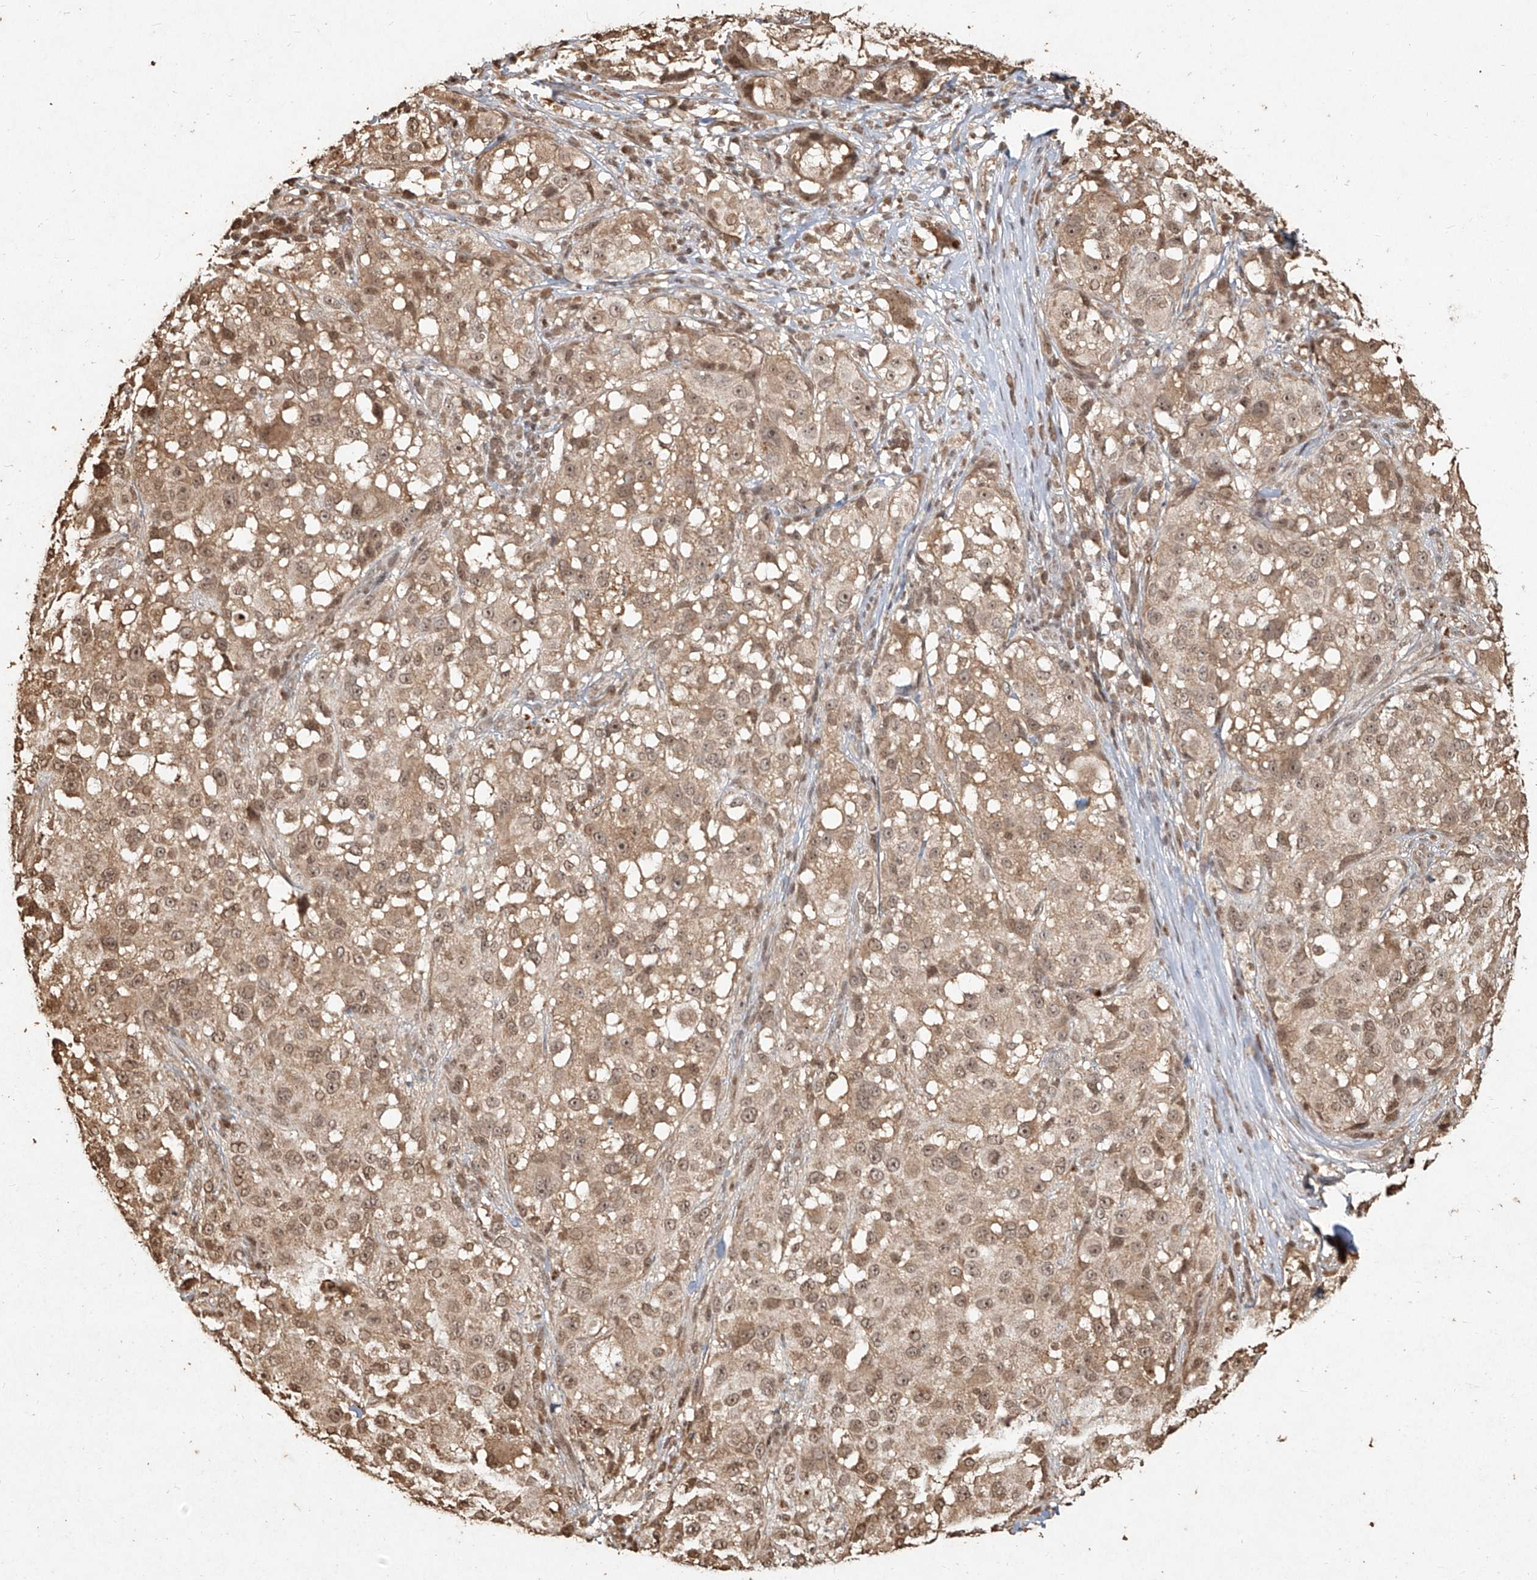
{"staining": {"intensity": "weak", "quantity": ">75%", "location": "cytoplasmic/membranous,nuclear"}, "tissue": "melanoma", "cell_type": "Tumor cells", "image_type": "cancer", "snomed": [{"axis": "morphology", "description": "Necrosis, NOS"}, {"axis": "morphology", "description": "Malignant melanoma, NOS"}, {"axis": "topography", "description": "Skin"}], "caption": "Human melanoma stained with a brown dye reveals weak cytoplasmic/membranous and nuclear positive expression in approximately >75% of tumor cells.", "gene": "UBE2K", "patient": {"sex": "female", "age": 87}}